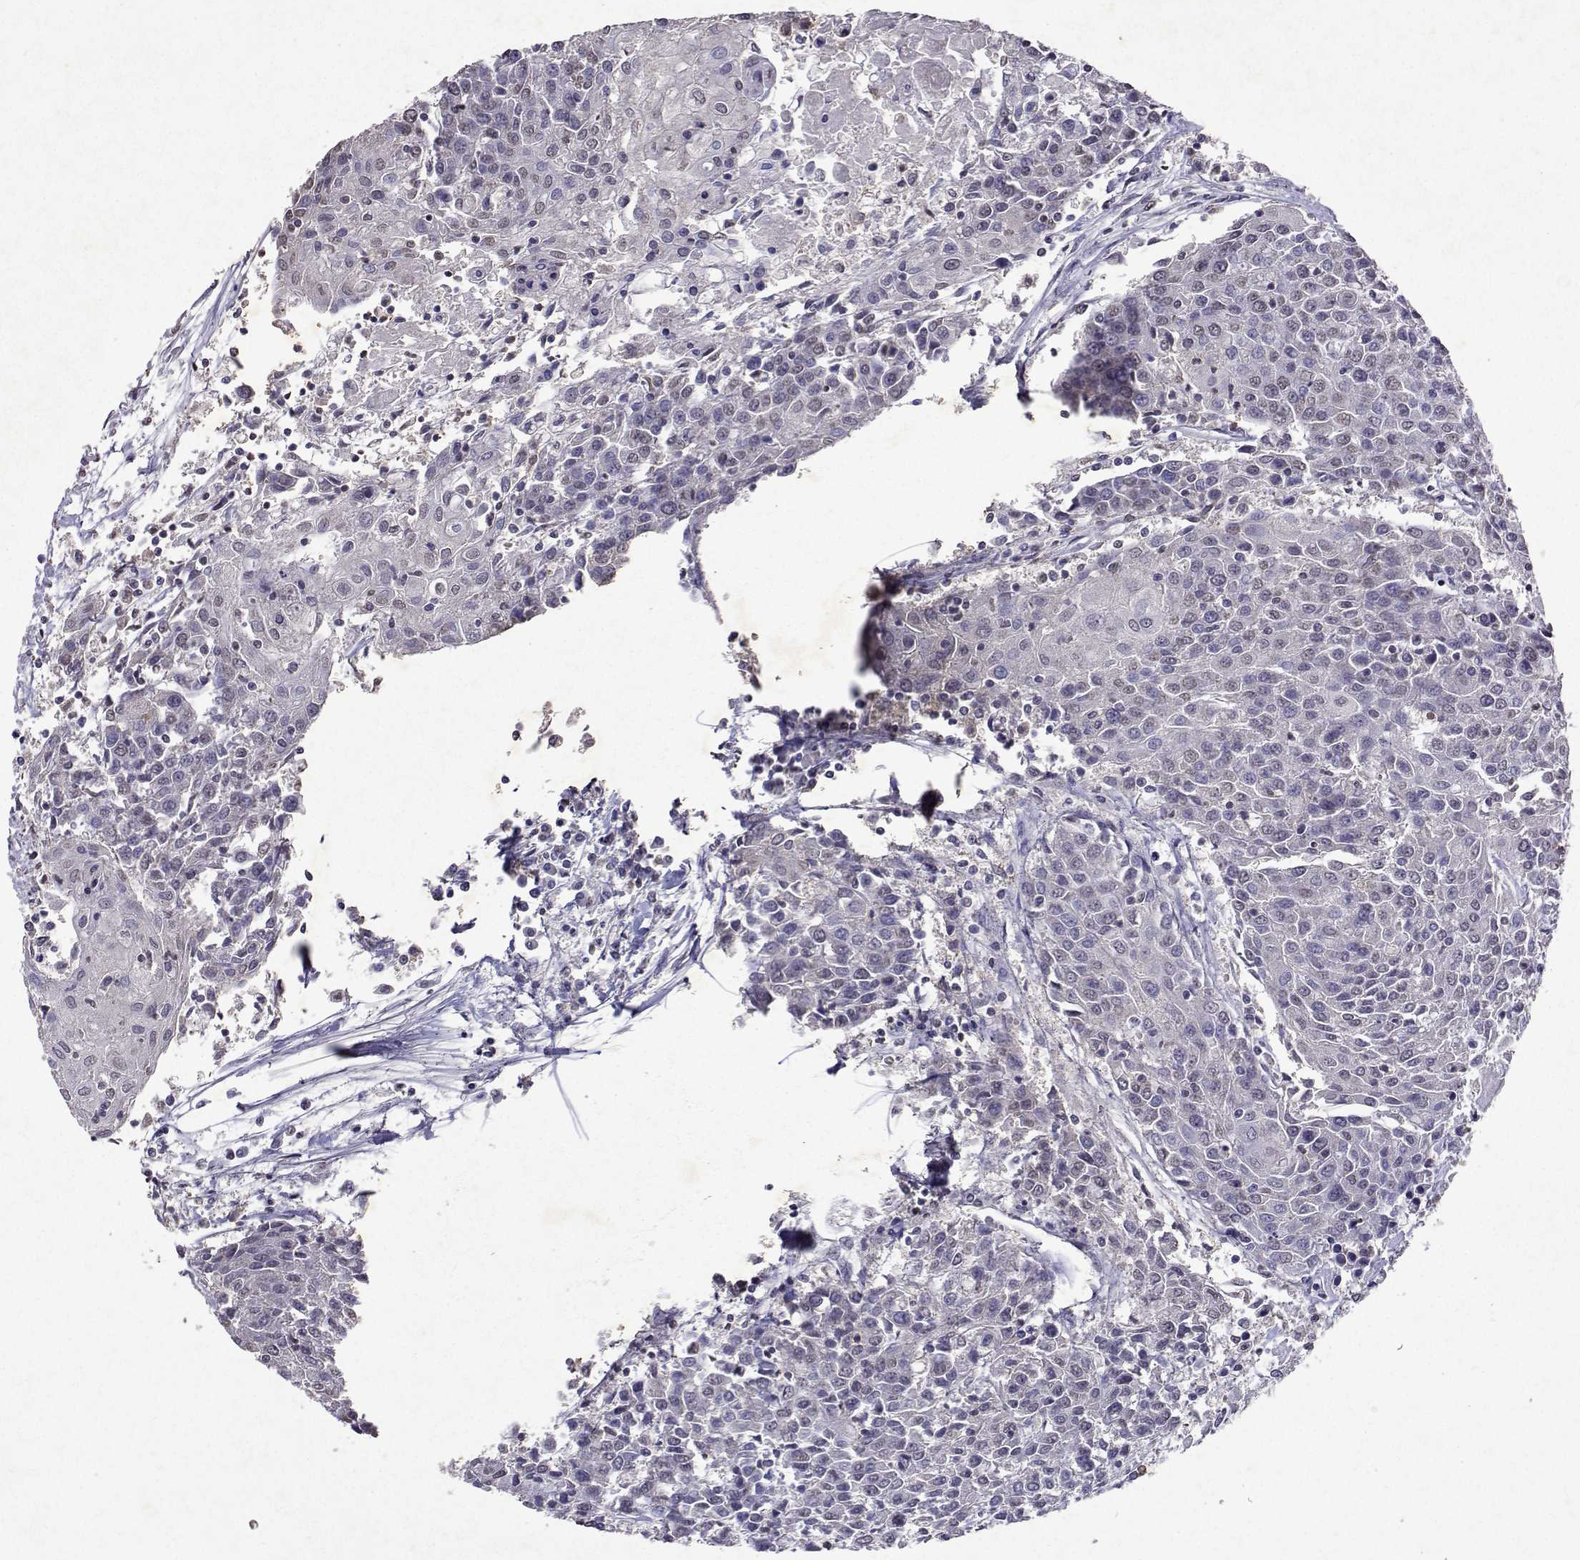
{"staining": {"intensity": "negative", "quantity": "none", "location": "none"}, "tissue": "urothelial cancer", "cell_type": "Tumor cells", "image_type": "cancer", "snomed": [{"axis": "morphology", "description": "Urothelial carcinoma, High grade"}, {"axis": "topography", "description": "Urinary bladder"}], "caption": "Micrograph shows no protein positivity in tumor cells of urothelial carcinoma (high-grade) tissue.", "gene": "APAF1", "patient": {"sex": "female", "age": 85}}